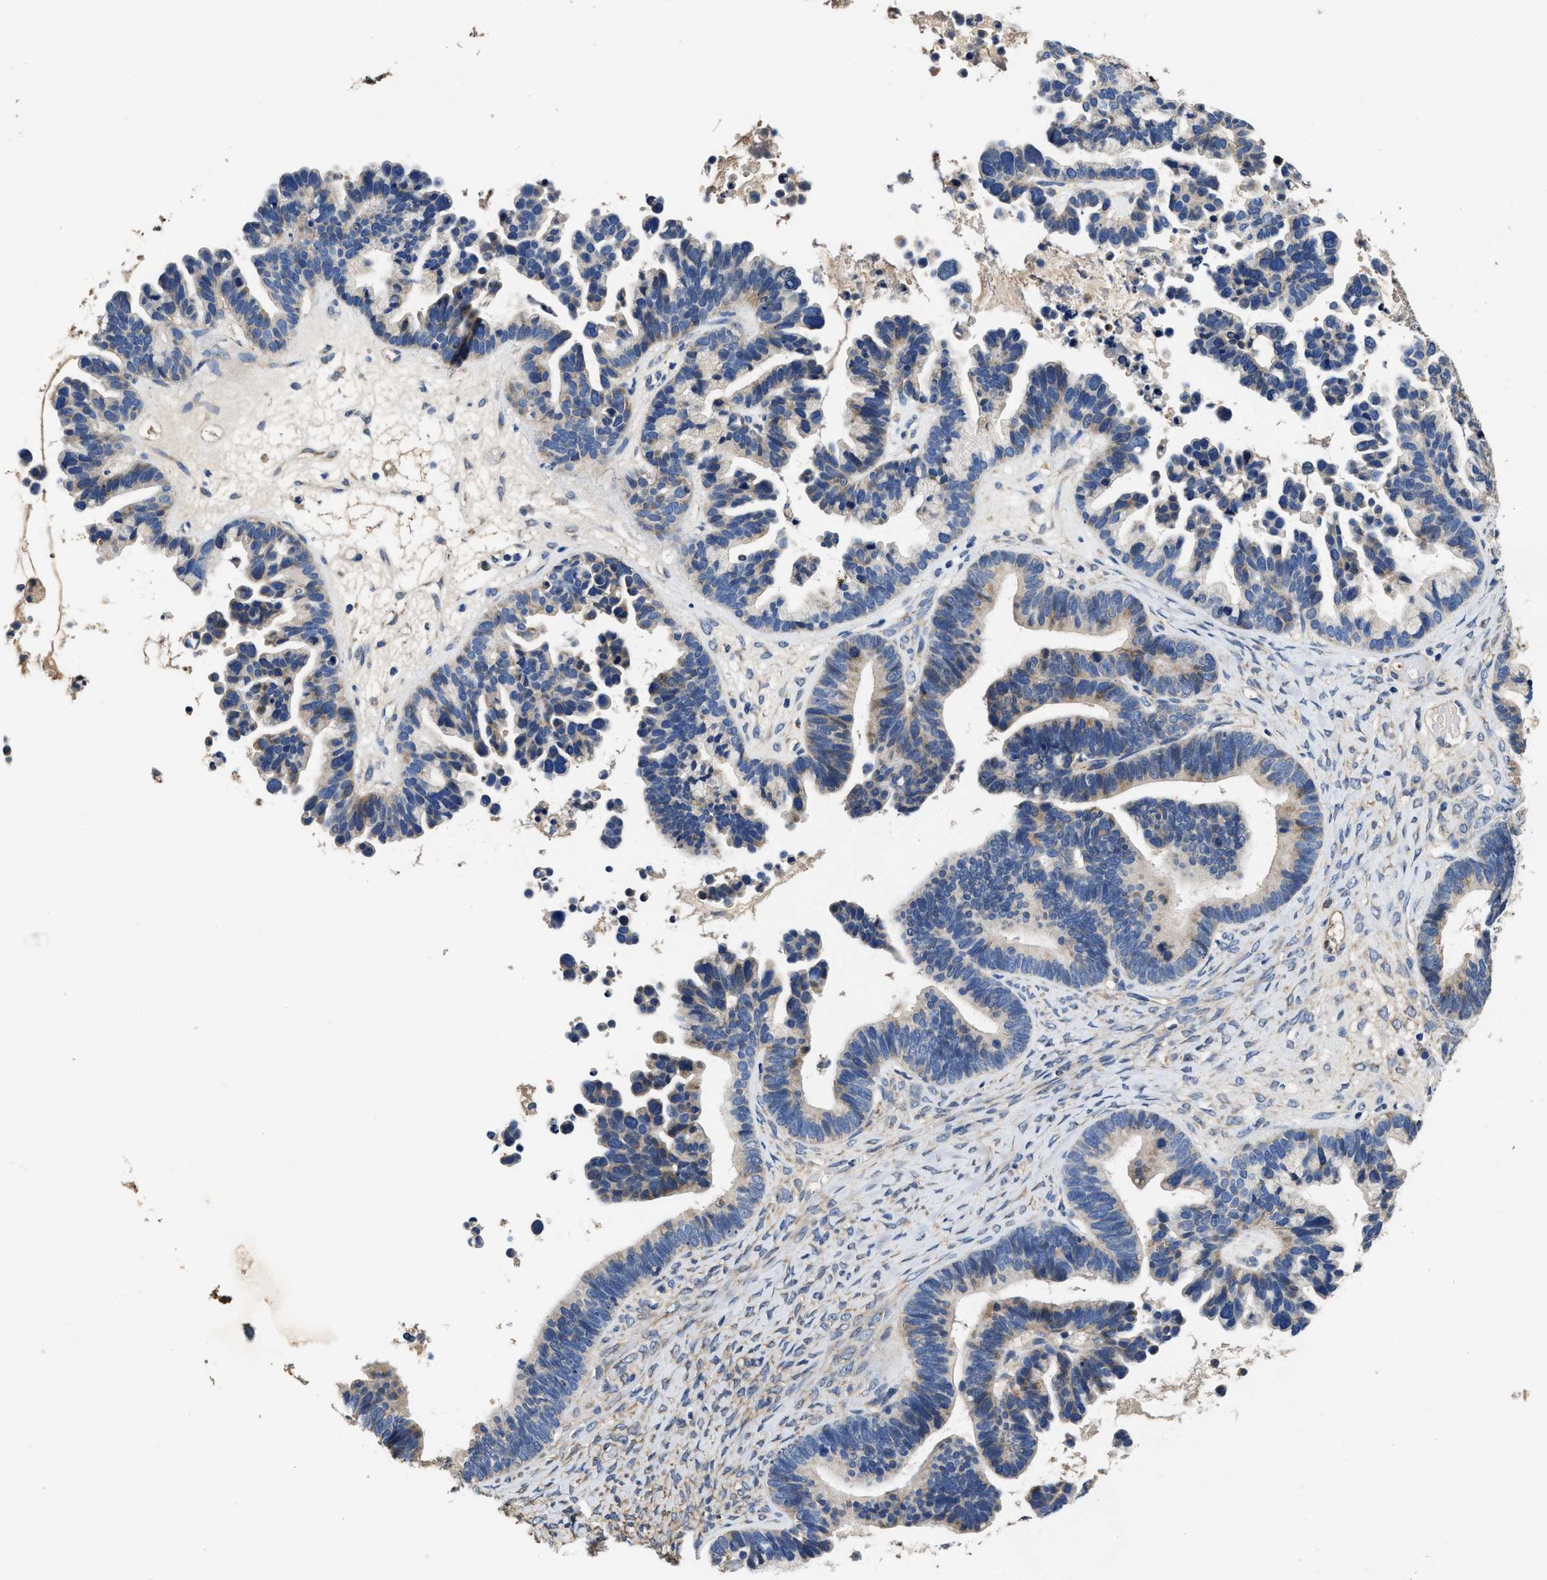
{"staining": {"intensity": "weak", "quantity": "25%-75%", "location": "cytoplasmic/membranous"}, "tissue": "ovarian cancer", "cell_type": "Tumor cells", "image_type": "cancer", "snomed": [{"axis": "morphology", "description": "Cystadenocarcinoma, serous, NOS"}, {"axis": "topography", "description": "Ovary"}], "caption": "Protein staining shows weak cytoplasmic/membranous positivity in about 25%-75% of tumor cells in serous cystadenocarcinoma (ovarian).", "gene": "PEG10", "patient": {"sex": "female", "age": 56}}